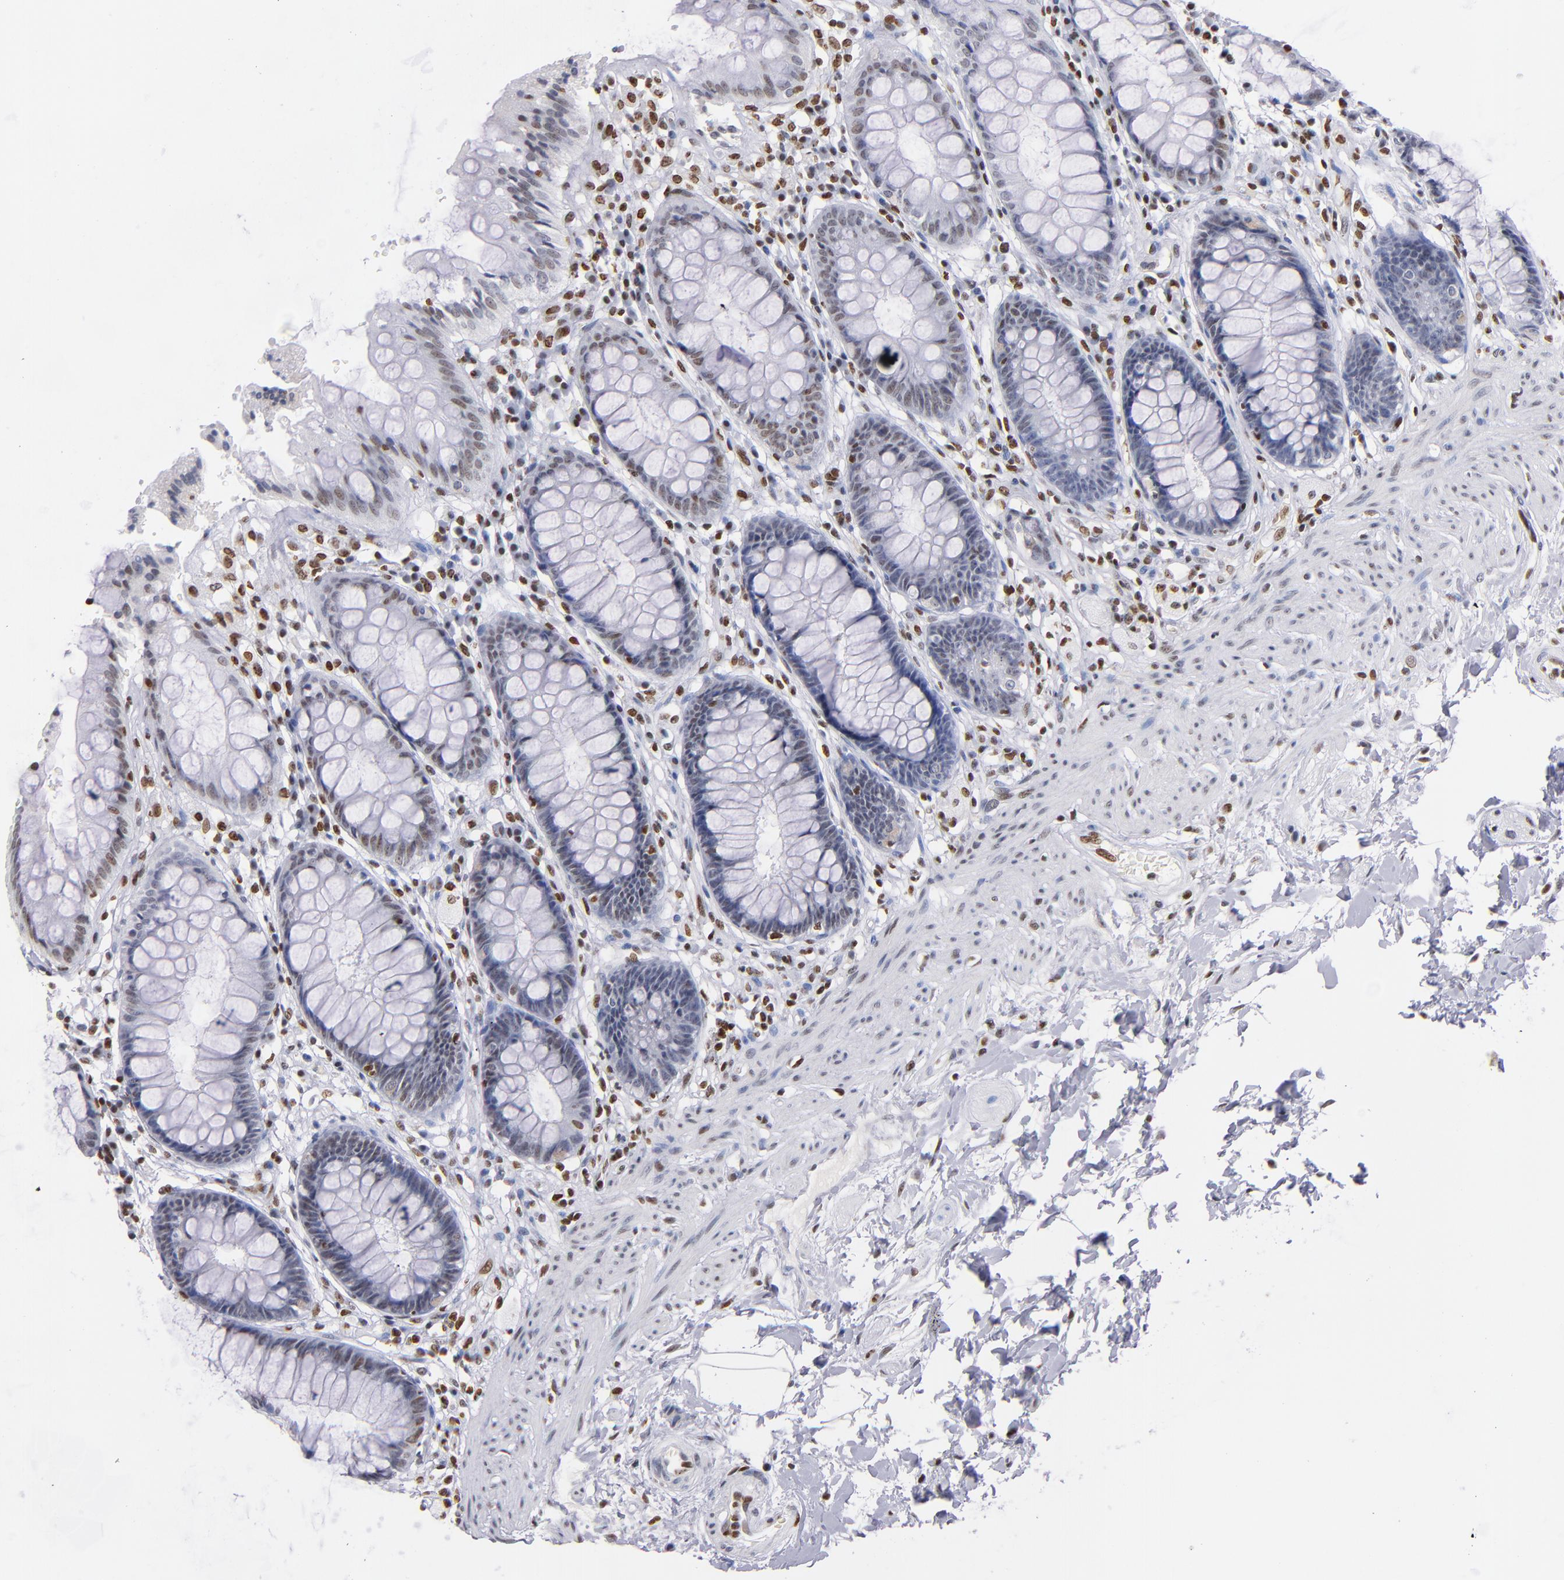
{"staining": {"intensity": "negative", "quantity": "none", "location": "none"}, "tissue": "rectum", "cell_type": "Glandular cells", "image_type": "normal", "snomed": [{"axis": "morphology", "description": "Normal tissue, NOS"}, {"axis": "topography", "description": "Rectum"}], "caption": "Rectum stained for a protein using immunohistochemistry demonstrates no staining glandular cells.", "gene": "IFI16", "patient": {"sex": "female", "age": 46}}